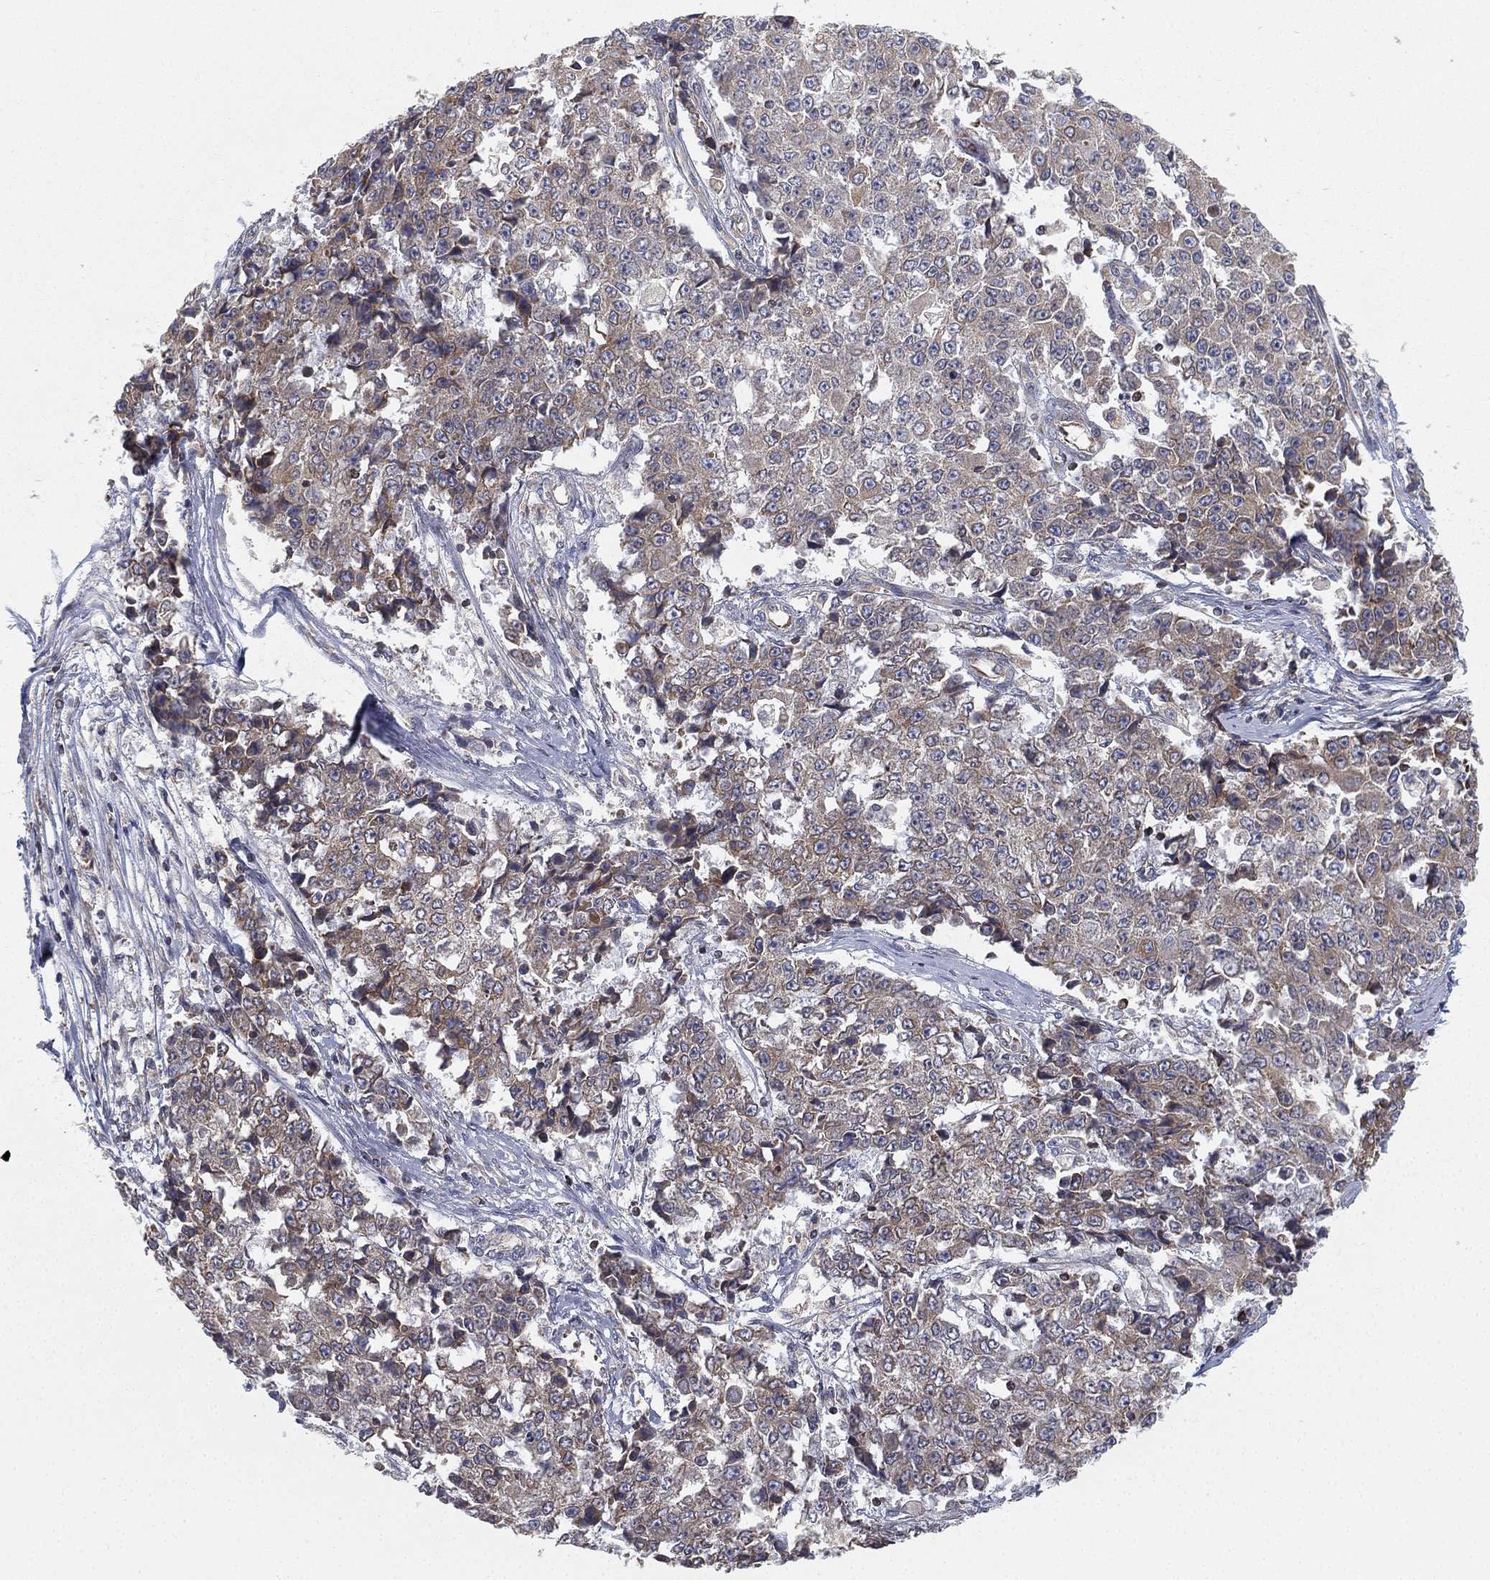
{"staining": {"intensity": "weak", "quantity": "25%-75%", "location": "cytoplasmic/membranous"}, "tissue": "ovarian cancer", "cell_type": "Tumor cells", "image_type": "cancer", "snomed": [{"axis": "morphology", "description": "Carcinoma, endometroid"}, {"axis": "topography", "description": "Ovary"}], "caption": "About 25%-75% of tumor cells in ovarian endometroid carcinoma reveal weak cytoplasmic/membranous protein staining as visualized by brown immunohistochemical staining.", "gene": "CYB5B", "patient": {"sex": "female", "age": 42}}